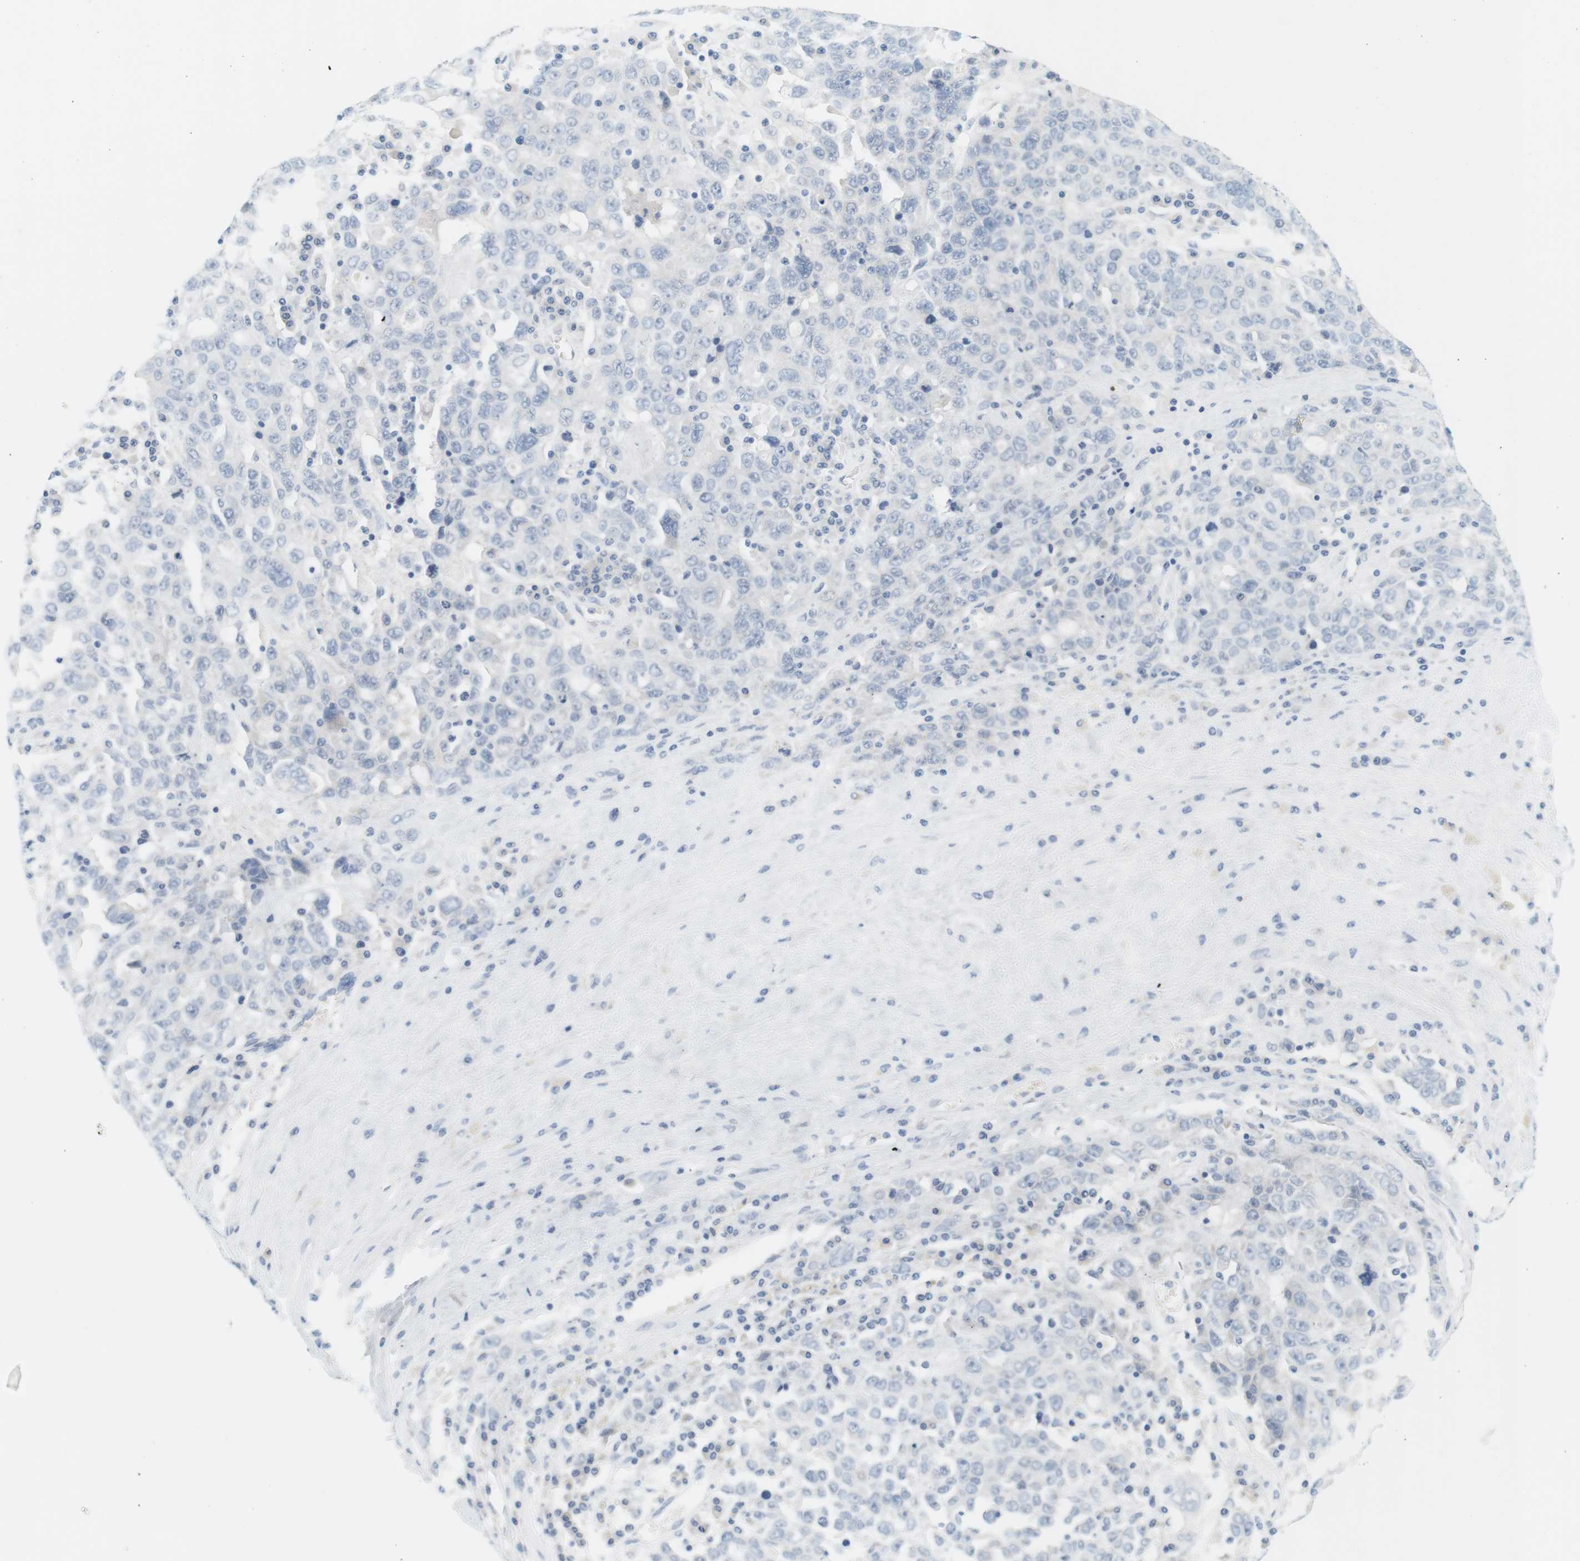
{"staining": {"intensity": "negative", "quantity": "none", "location": "none"}, "tissue": "ovarian cancer", "cell_type": "Tumor cells", "image_type": "cancer", "snomed": [{"axis": "morphology", "description": "Carcinoma, endometroid"}, {"axis": "topography", "description": "Ovary"}], "caption": "Tumor cells show no significant staining in ovarian cancer.", "gene": "OPRM1", "patient": {"sex": "female", "age": 62}}